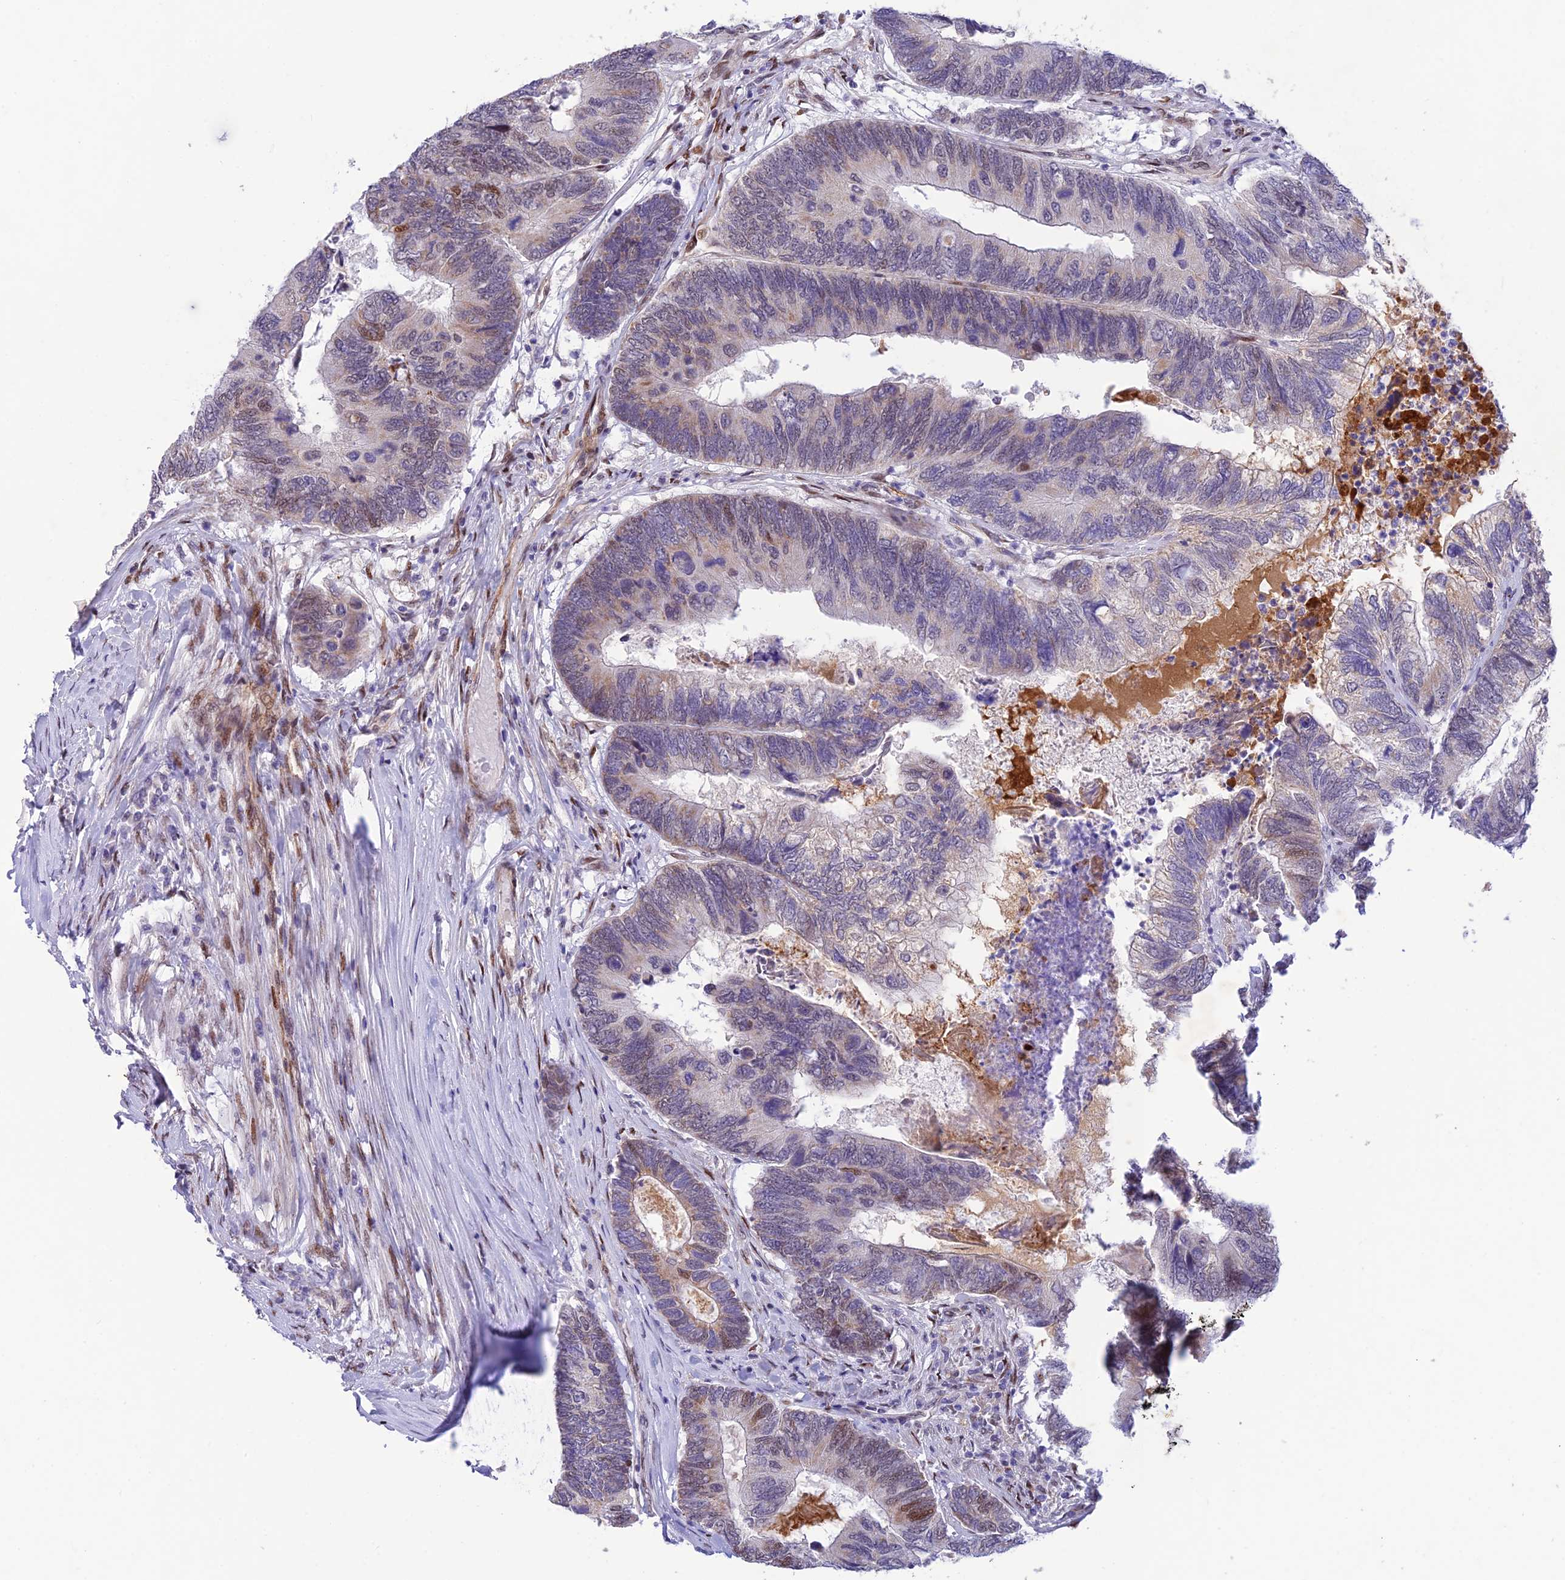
{"staining": {"intensity": "moderate", "quantity": "<25%", "location": "nuclear"}, "tissue": "colorectal cancer", "cell_type": "Tumor cells", "image_type": "cancer", "snomed": [{"axis": "morphology", "description": "Adenocarcinoma, NOS"}, {"axis": "topography", "description": "Colon"}], "caption": "Colorectal adenocarcinoma stained for a protein (brown) exhibits moderate nuclear positive staining in approximately <25% of tumor cells.", "gene": "WDR55", "patient": {"sex": "female", "age": 67}}